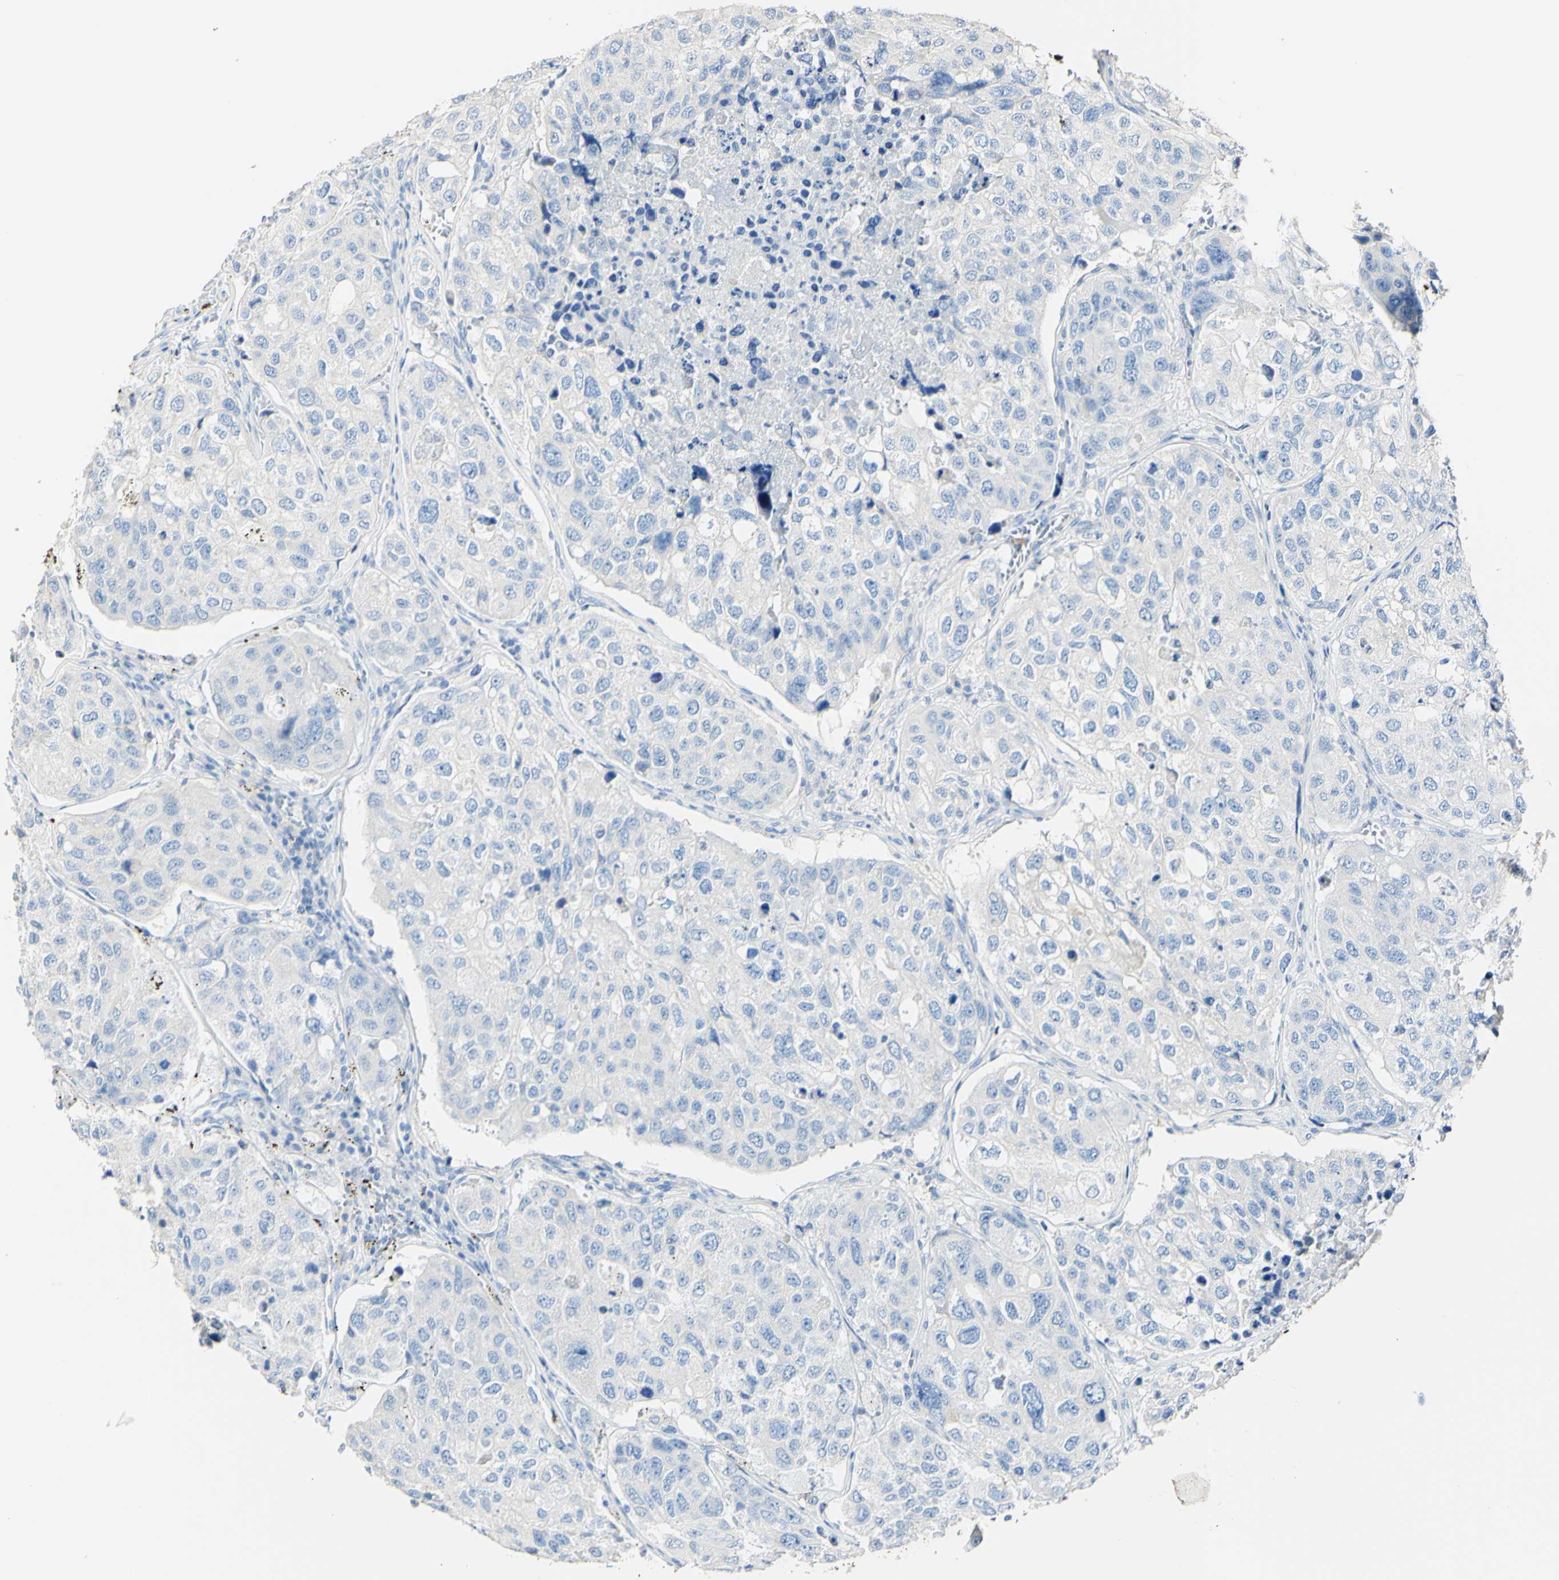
{"staining": {"intensity": "negative", "quantity": "none", "location": "none"}, "tissue": "urothelial cancer", "cell_type": "Tumor cells", "image_type": "cancer", "snomed": [{"axis": "morphology", "description": "Urothelial carcinoma, High grade"}, {"axis": "topography", "description": "Lymph node"}, {"axis": "topography", "description": "Urinary bladder"}], "caption": "Immunohistochemical staining of urothelial carcinoma (high-grade) displays no significant positivity in tumor cells. Brightfield microscopy of immunohistochemistry (IHC) stained with DAB (3,3'-diaminobenzidine) (brown) and hematoxylin (blue), captured at high magnification.", "gene": "PIGR", "patient": {"sex": "male", "age": 51}}